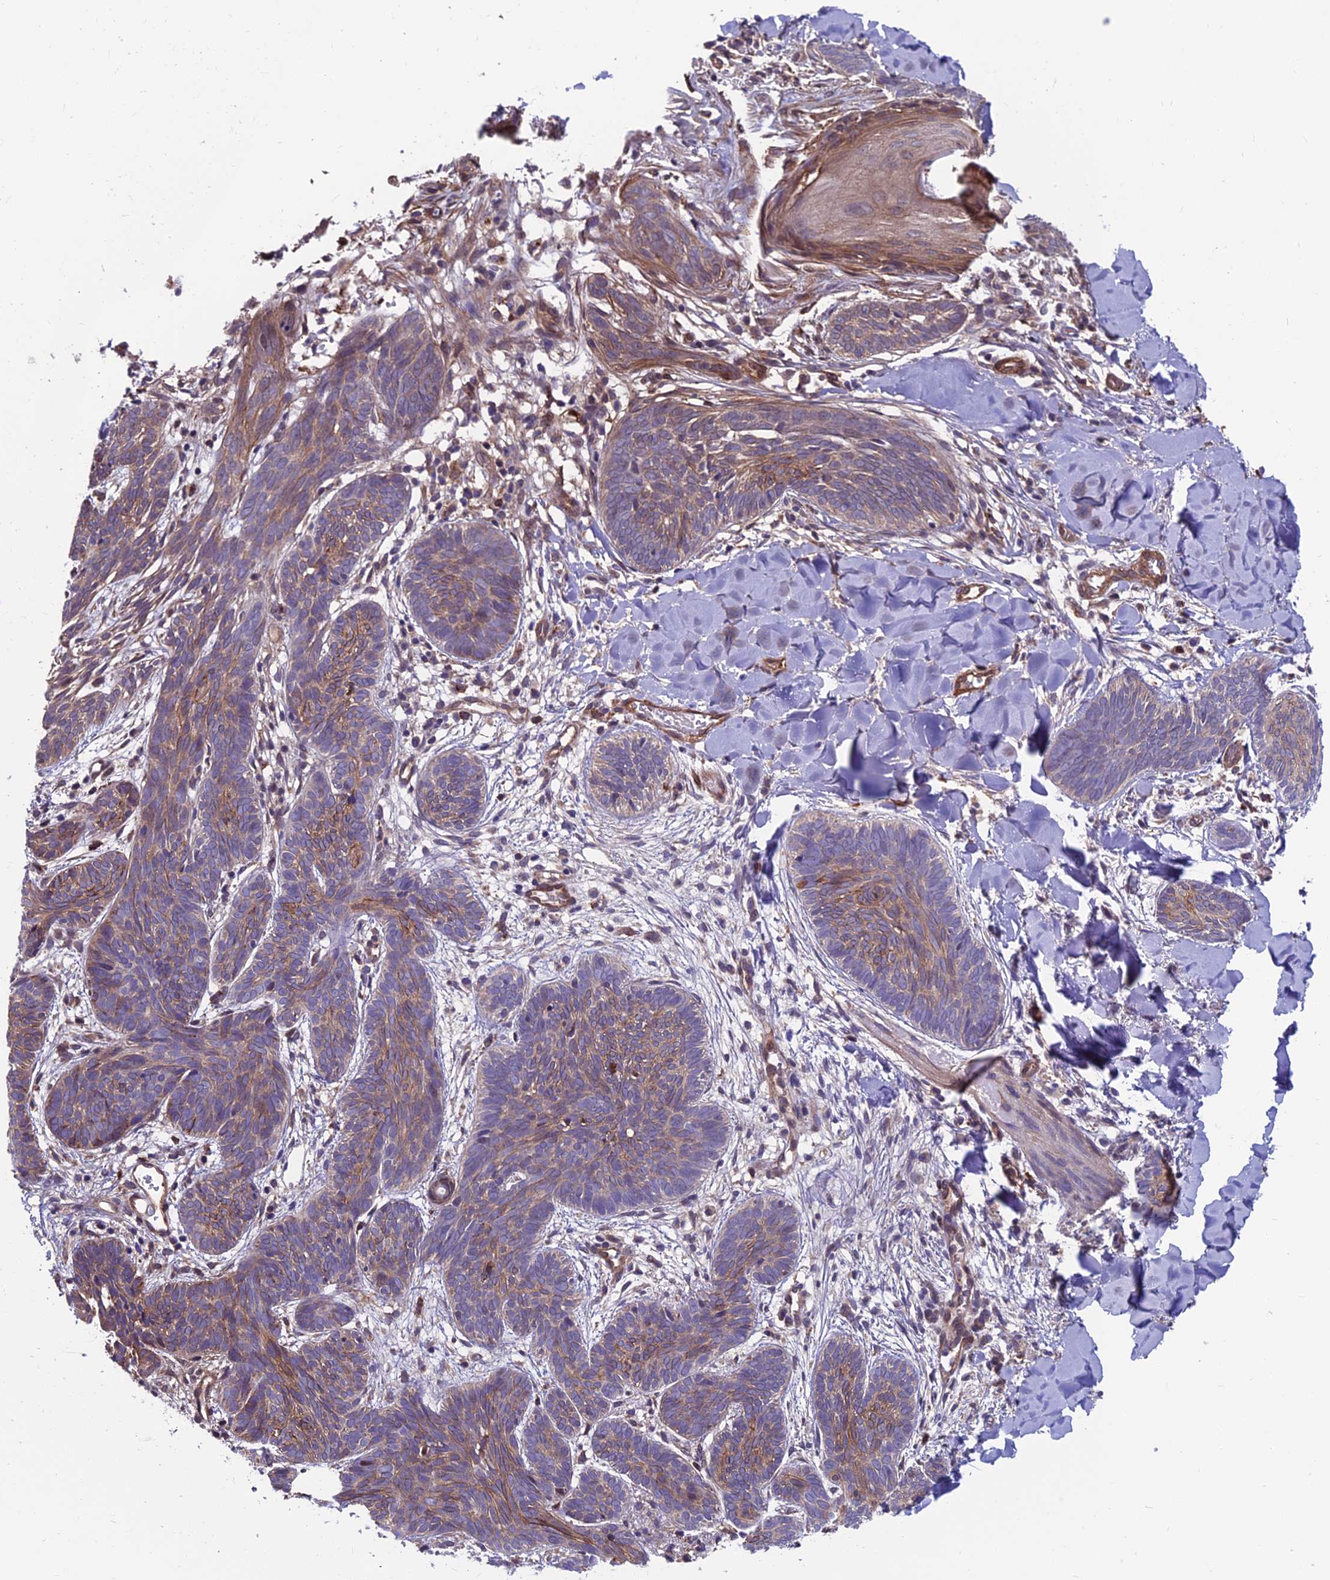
{"staining": {"intensity": "weak", "quantity": "<25%", "location": "cytoplasmic/membranous"}, "tissue": "skin cancer", "cell_type": "Tumor cells", "image_type": "cancer", "snomed": [{"axis": "morphology", "description": "Basal cell carcinoma"}, {"axis": "topography", "description": "Skin"}], "caption": "High power microscopy micrograph of an immunohistochemistry (IHC) photomicrograph of skin basal cell carcinoma, revealing no significant positivity in tumor cells. (DAB IHC with hematoxylin counter stain).", "gene": "RTN4RL1", "patient": {"sex": "female", "age": 81}}